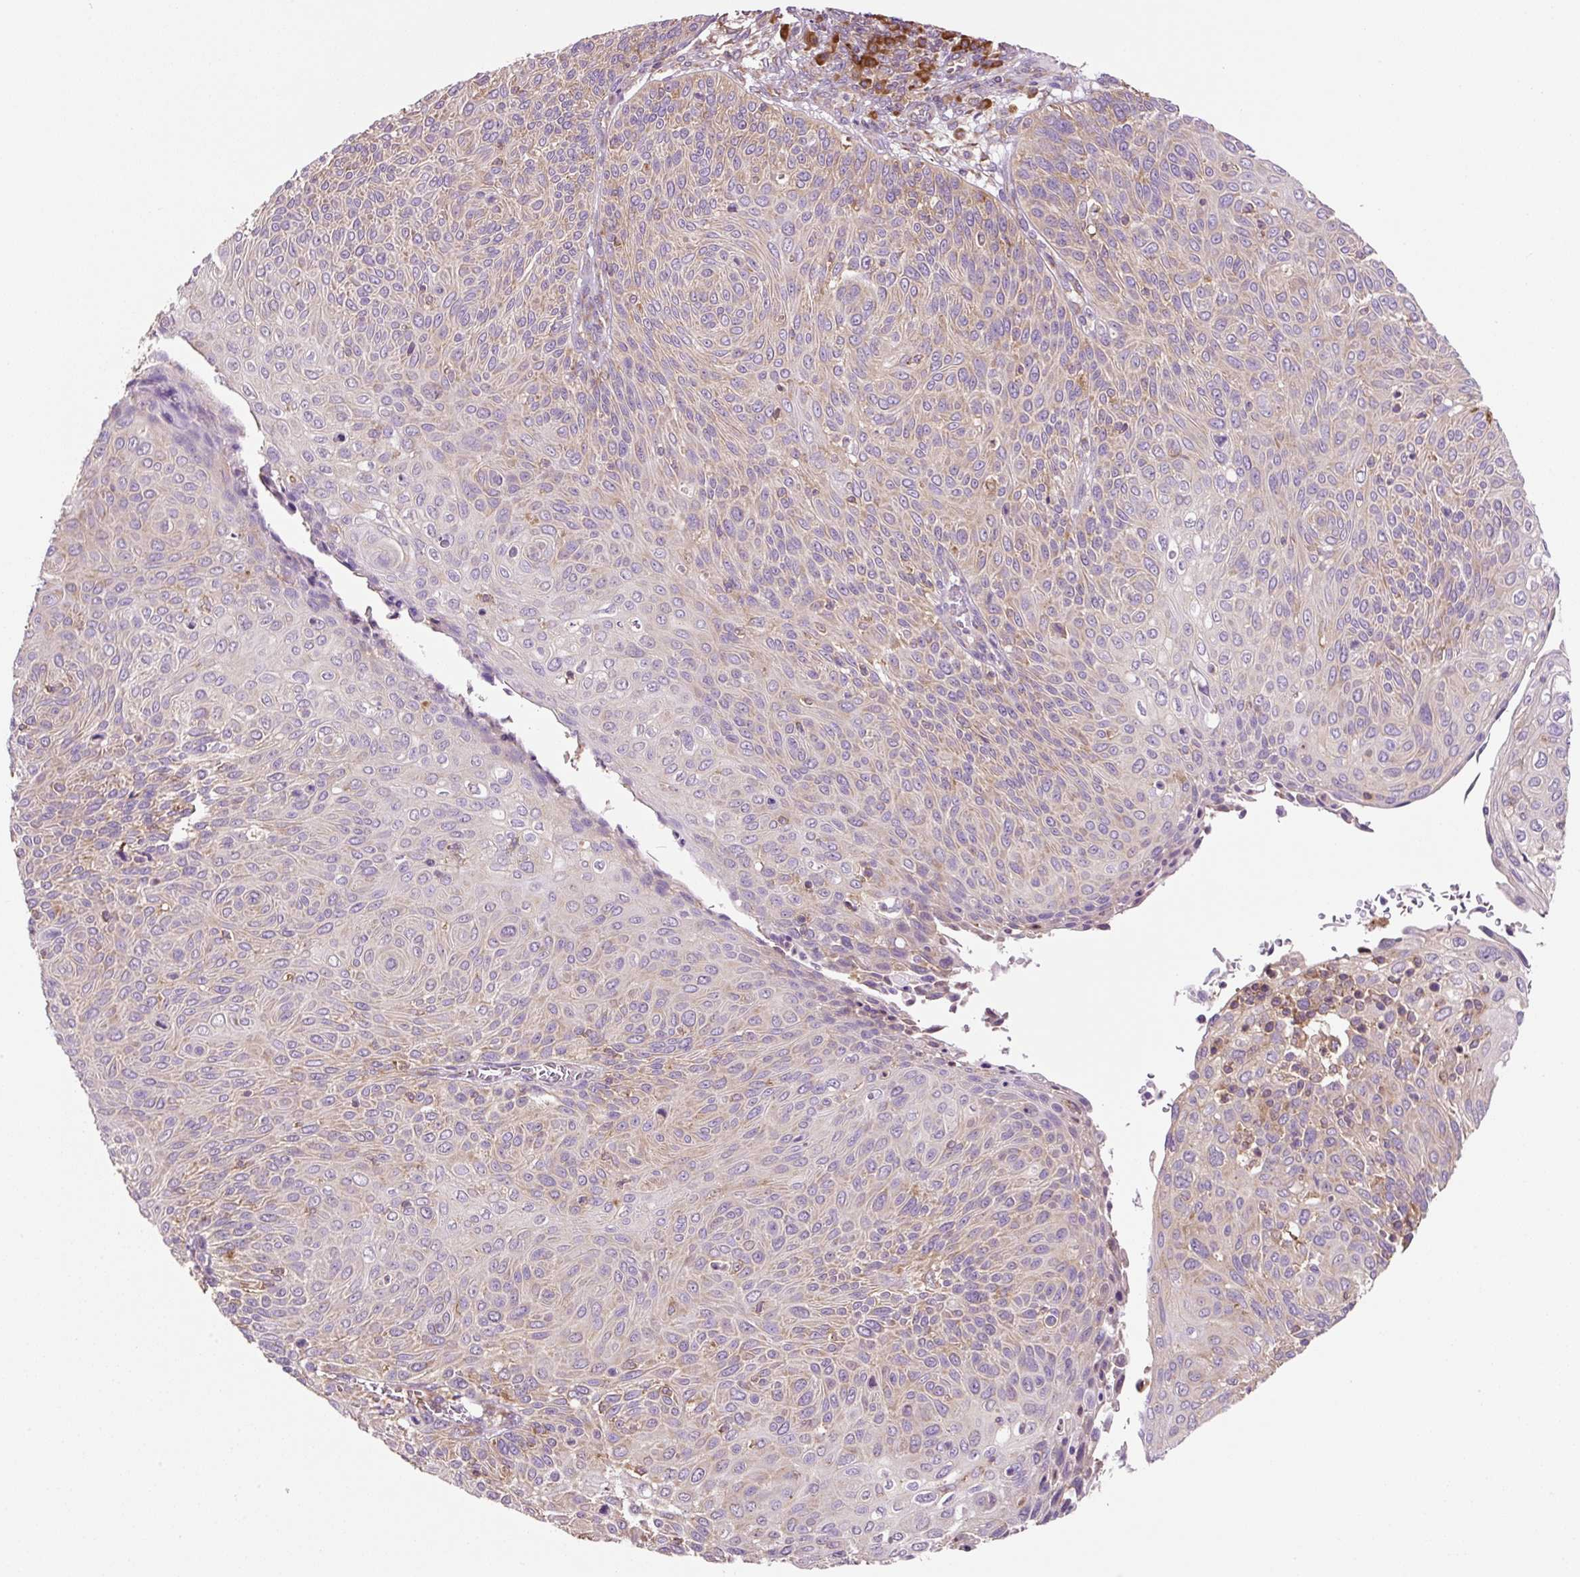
{"staining": {"intensity": "weak", "quantity": "25%-75%", "location": "cytoplasmic/membranous"}, "tissue": "cervical cancer", "cell_type": "Tumor cells", "image_type": "cancer", "snomed": [{"axis": "morphology", "description": "Squamous cell carcinoma, NOS"}, {"axis": "topography", "description": "Cervix"}], "caption": "Cervical cancer (squamous cell carcinoma) tissue displays weak cytoplasmic/membranous staining in about 25%-75% of tumor cells Ihc stains the protein of interest in brown and the nuclei are stained blue.", "gene": "RPS23", "patient": {"sex": "female", "age": 31}}